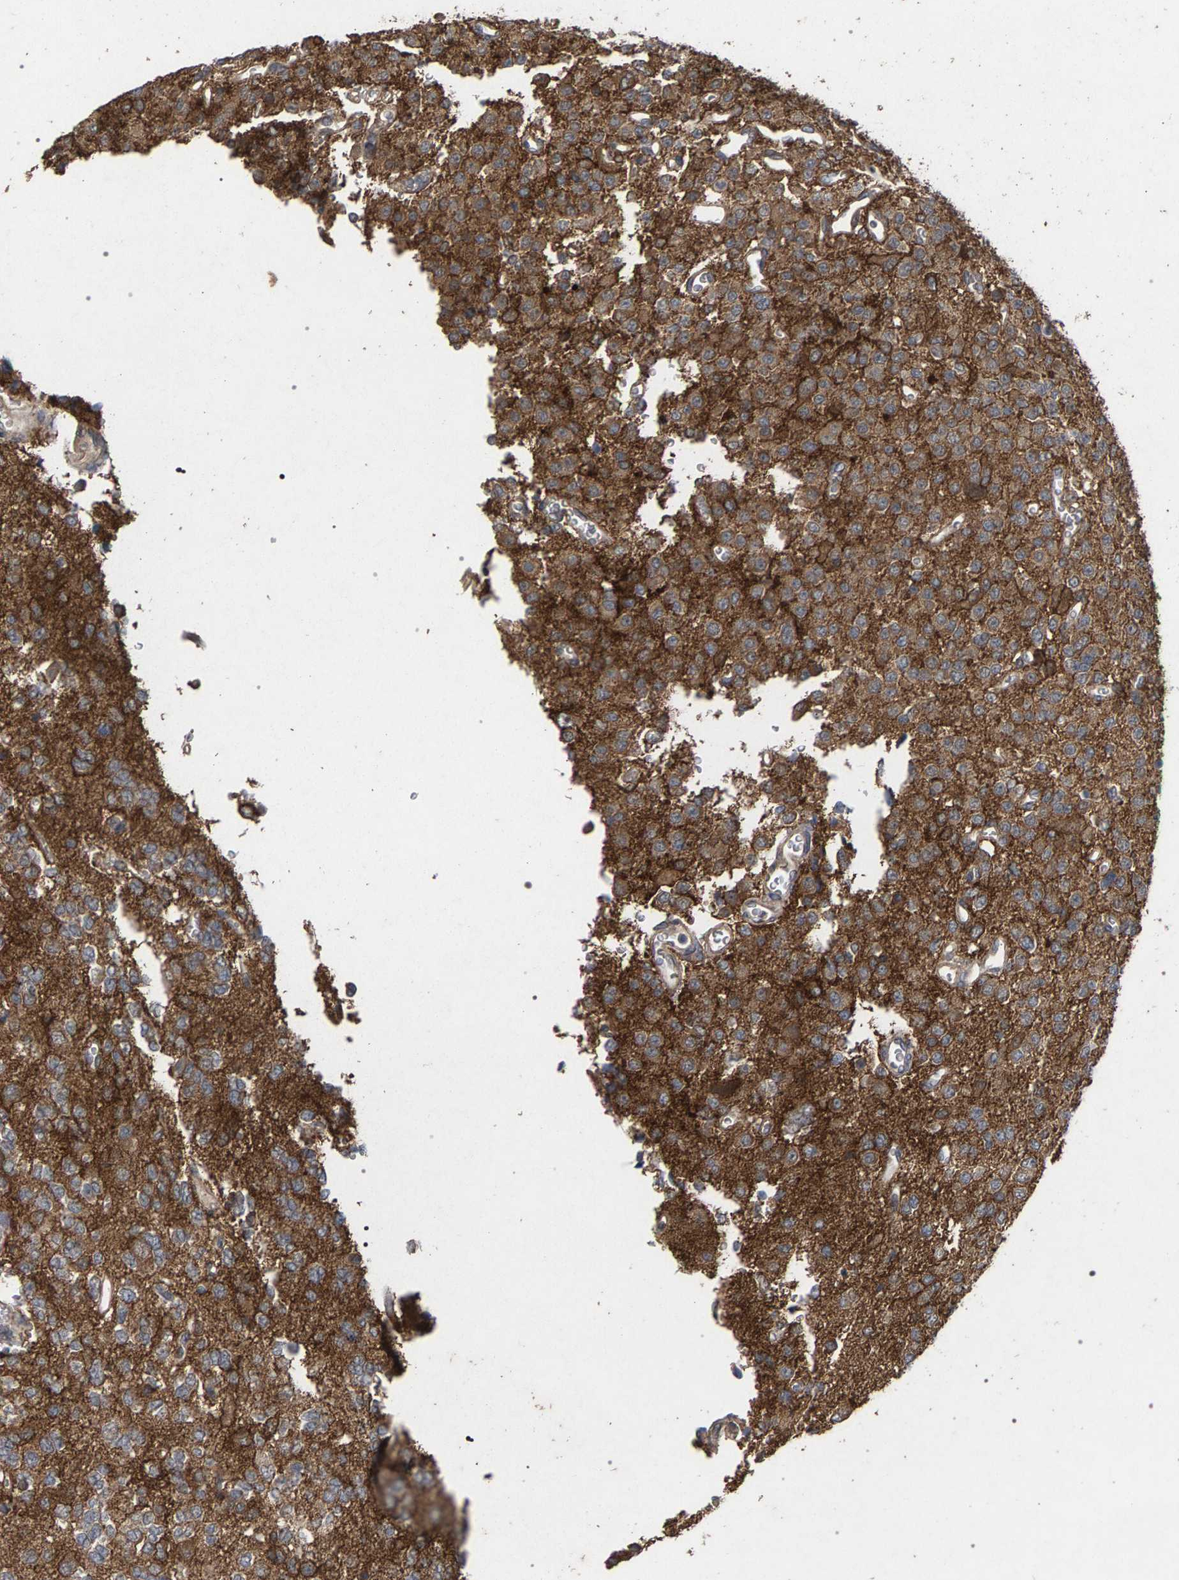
{"staining": {"intensity": "moderate", "quantity": ">75%", "location": "cytoplasmic/membranous"}, "tissue": "glioma", "cell_type": "Tumor cells", "image_type": "cancer", "snomed": [{"axis": "morphology", "description": "Glioma, malignant, Low grade"}, {"axis": "topography", "description": "Brain"}], "caption": "The micrograph demonstrates a brown stain indicating the presence of a protein in the cytoplasmic/membranous of tumor cells in low-grade glioma (malignant). (brown staining indicates protein expression, while blue staining denotes nuclei).", "gene": "SLC4A4", "patient": {"sex": "male", "age": 38}}